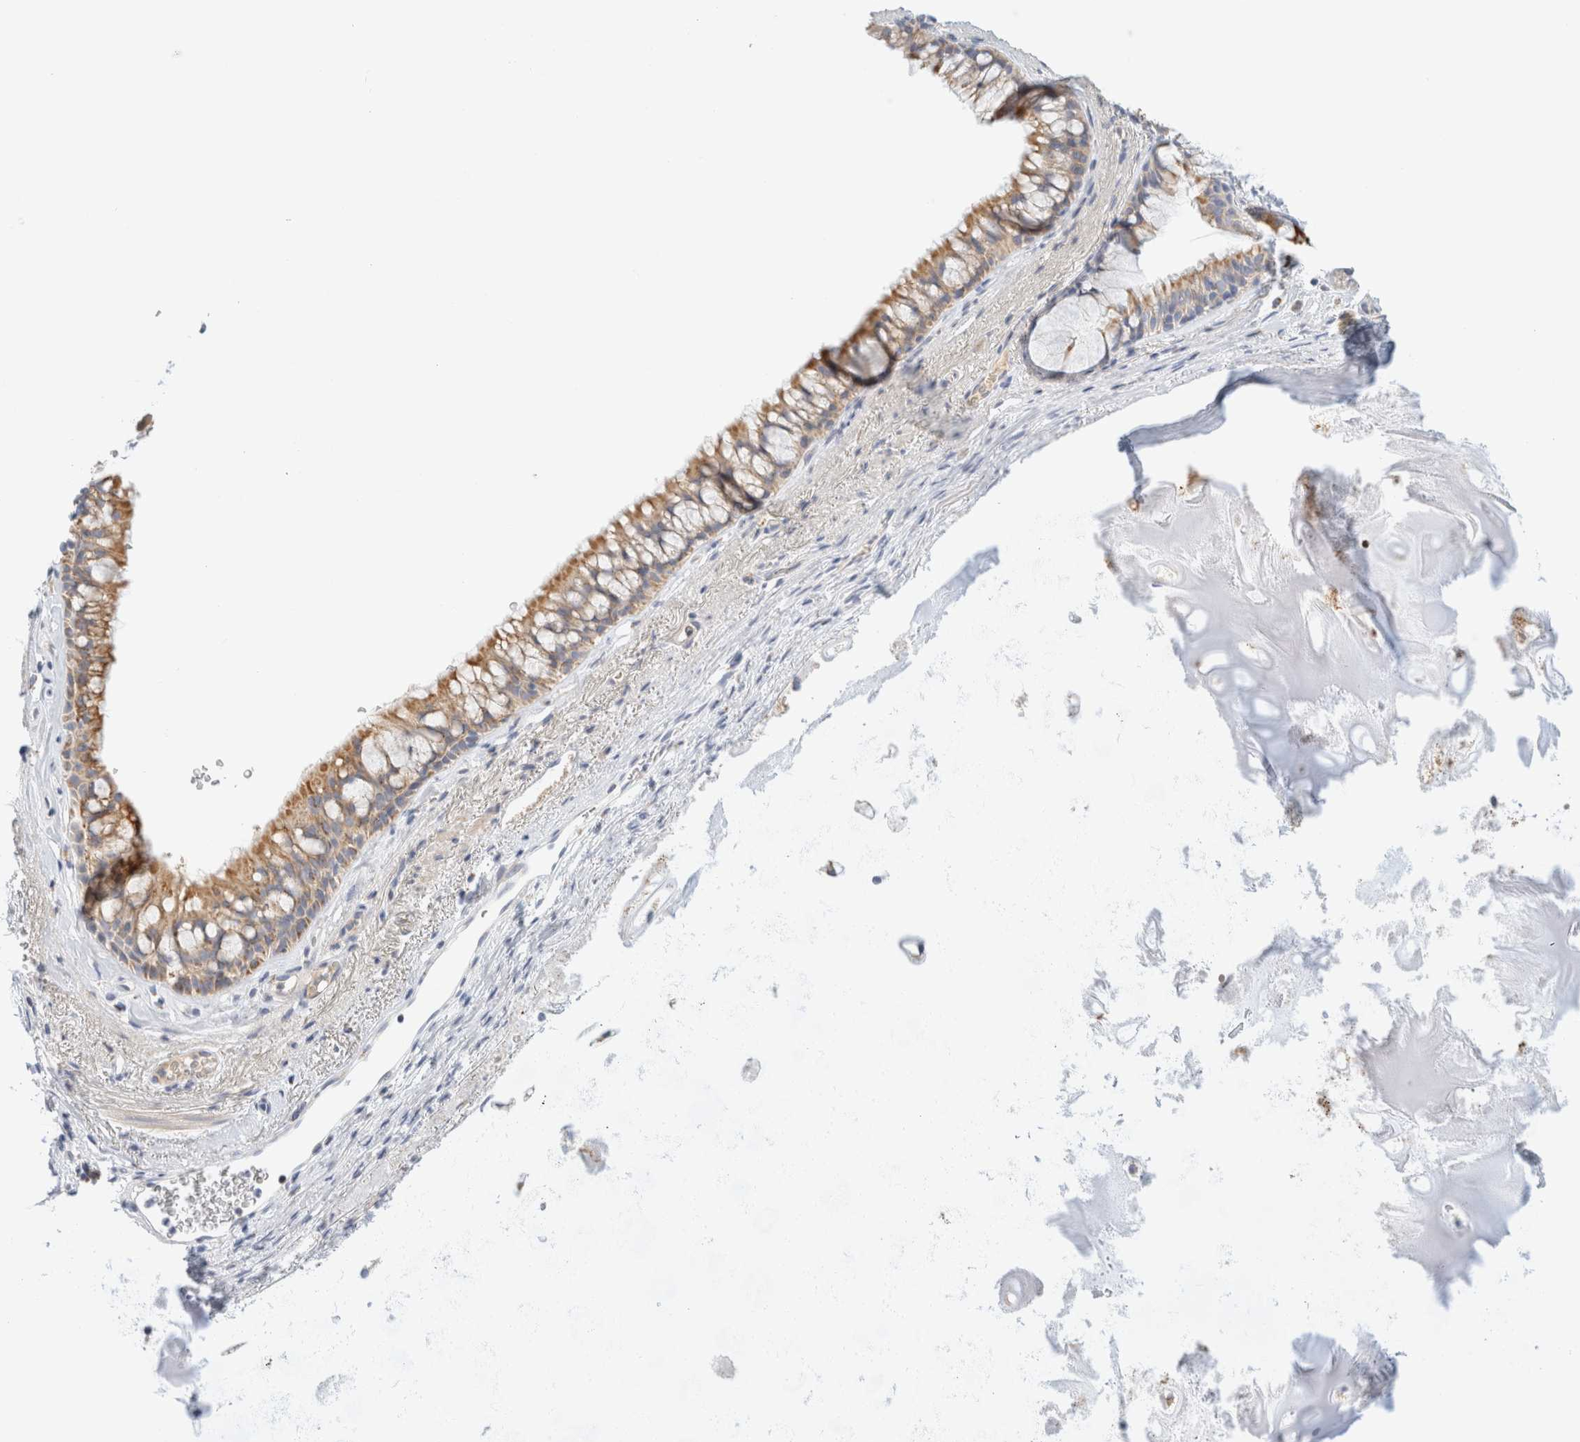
{"staining": {"intensity": "moderate", "quantity": ">75%", "location": "cytoplasmic/membranous"}, "tissue": "bronchus", "cell_type": "Respiratory epithelial cells", "image_type": "normal", "snomed": [{"axis": "morphology", "description": "Normal tissue, NOS"}, {"axis": "topography", "description": "Cartilage tissue"}, {"axis": "topography", "description": "Bronchus"}], "caption": "About >75% of respiratory epithelial cells in benign bronchus display moderate cytoplasmic/membranous protein positivity as visualized by brown immunohistochemical staining.", "gene": "HDHD3", "patient": {"sex": "female", "age": 53}}